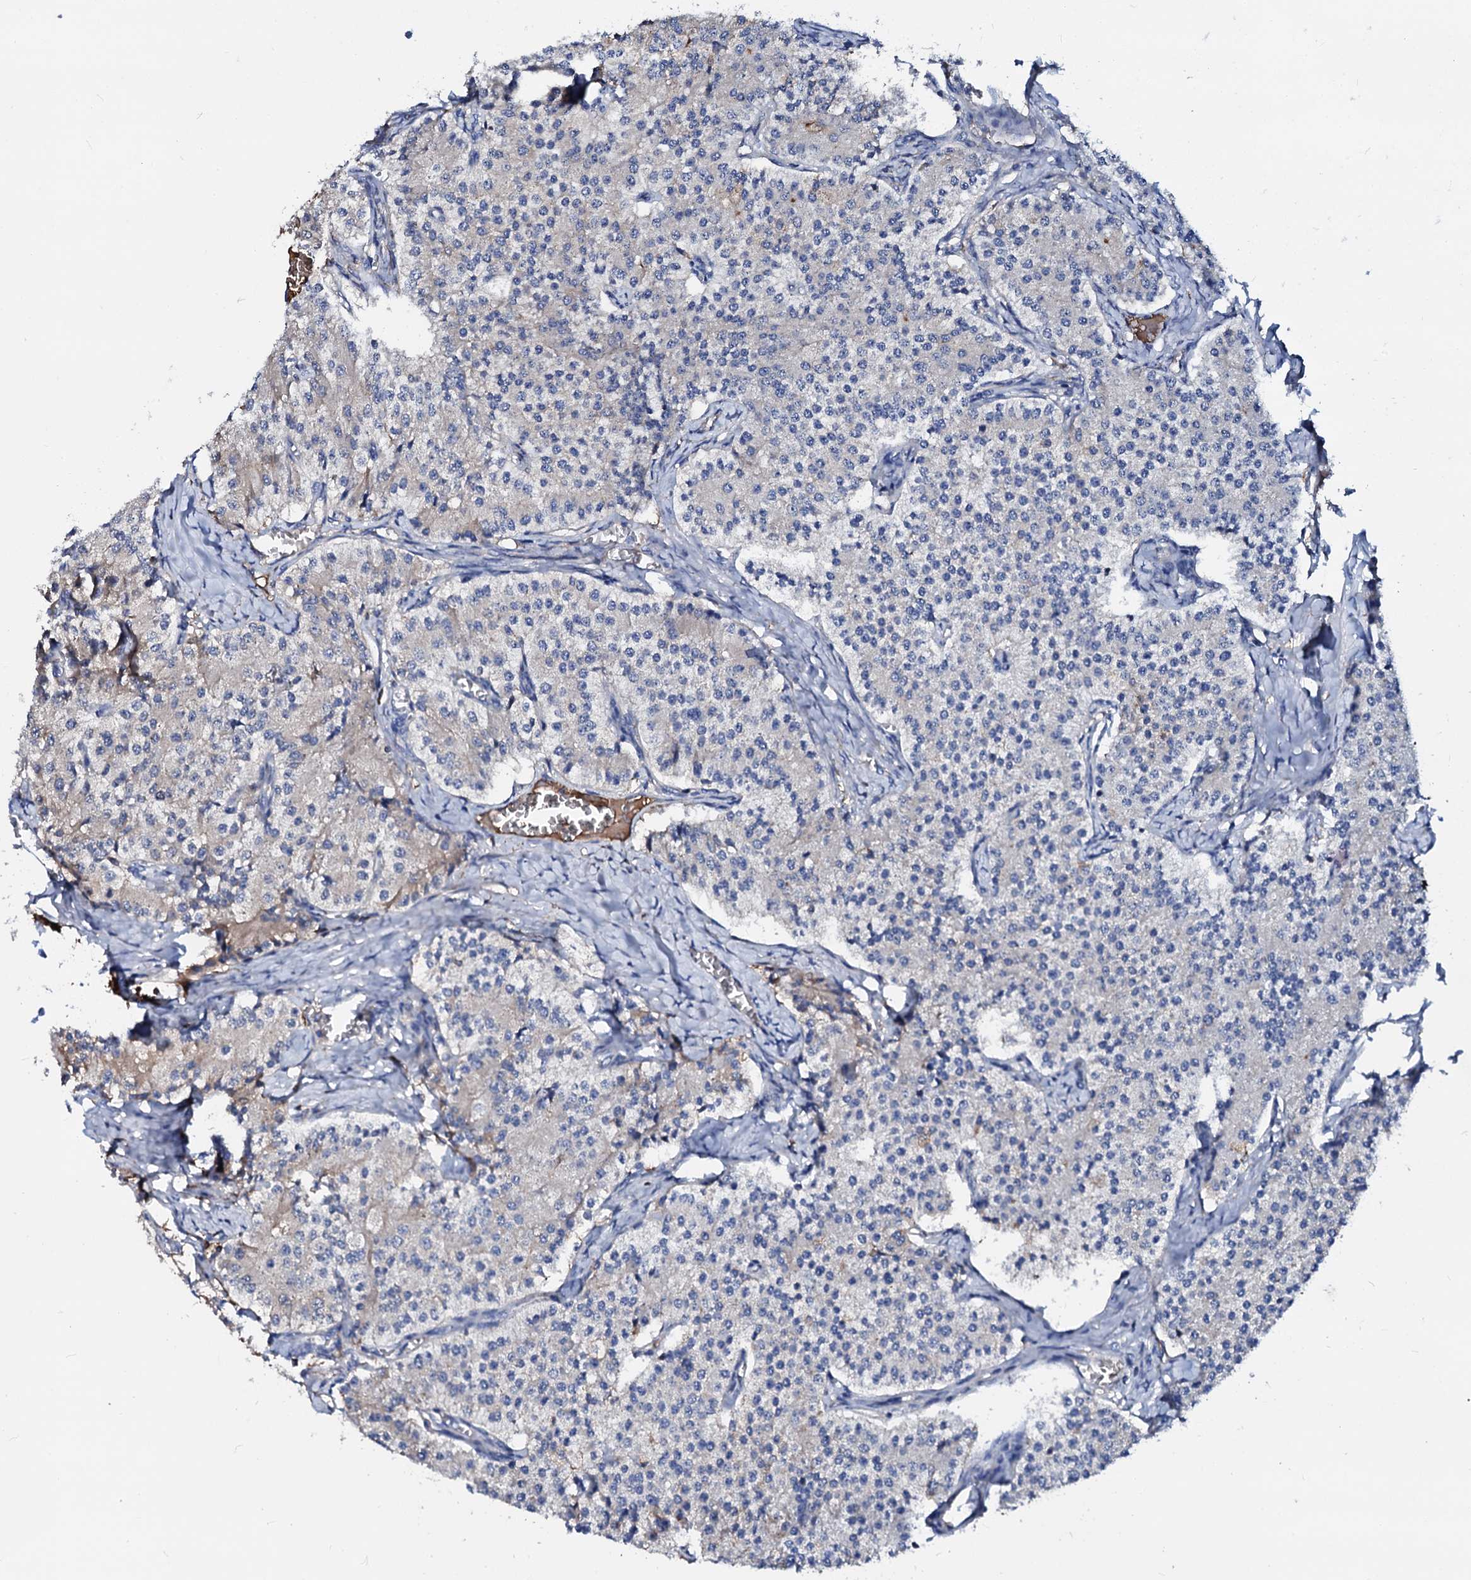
{"staining": {"intensity": "negative", "quantity": "none", "location": "none"}, "tissue": "carcinoid", "cell_type": "Tumor cells", "image_type": "cancer", "snomed": [{"axis": "morphology", "description": "Carcinoid, malignant, NOS"}, {"axis": "topography", "description": "Colon"}], "caption": "Micrograph shows no protein positivity in tumor cells of malignant carcinoid tissue. Brightfield microscopy of IHC stained with DAB (brown) and hematoxylin (blue), captured at high magnification.", "gene": "CSKMT", "patient": {"sex": "female", "age": 52}}